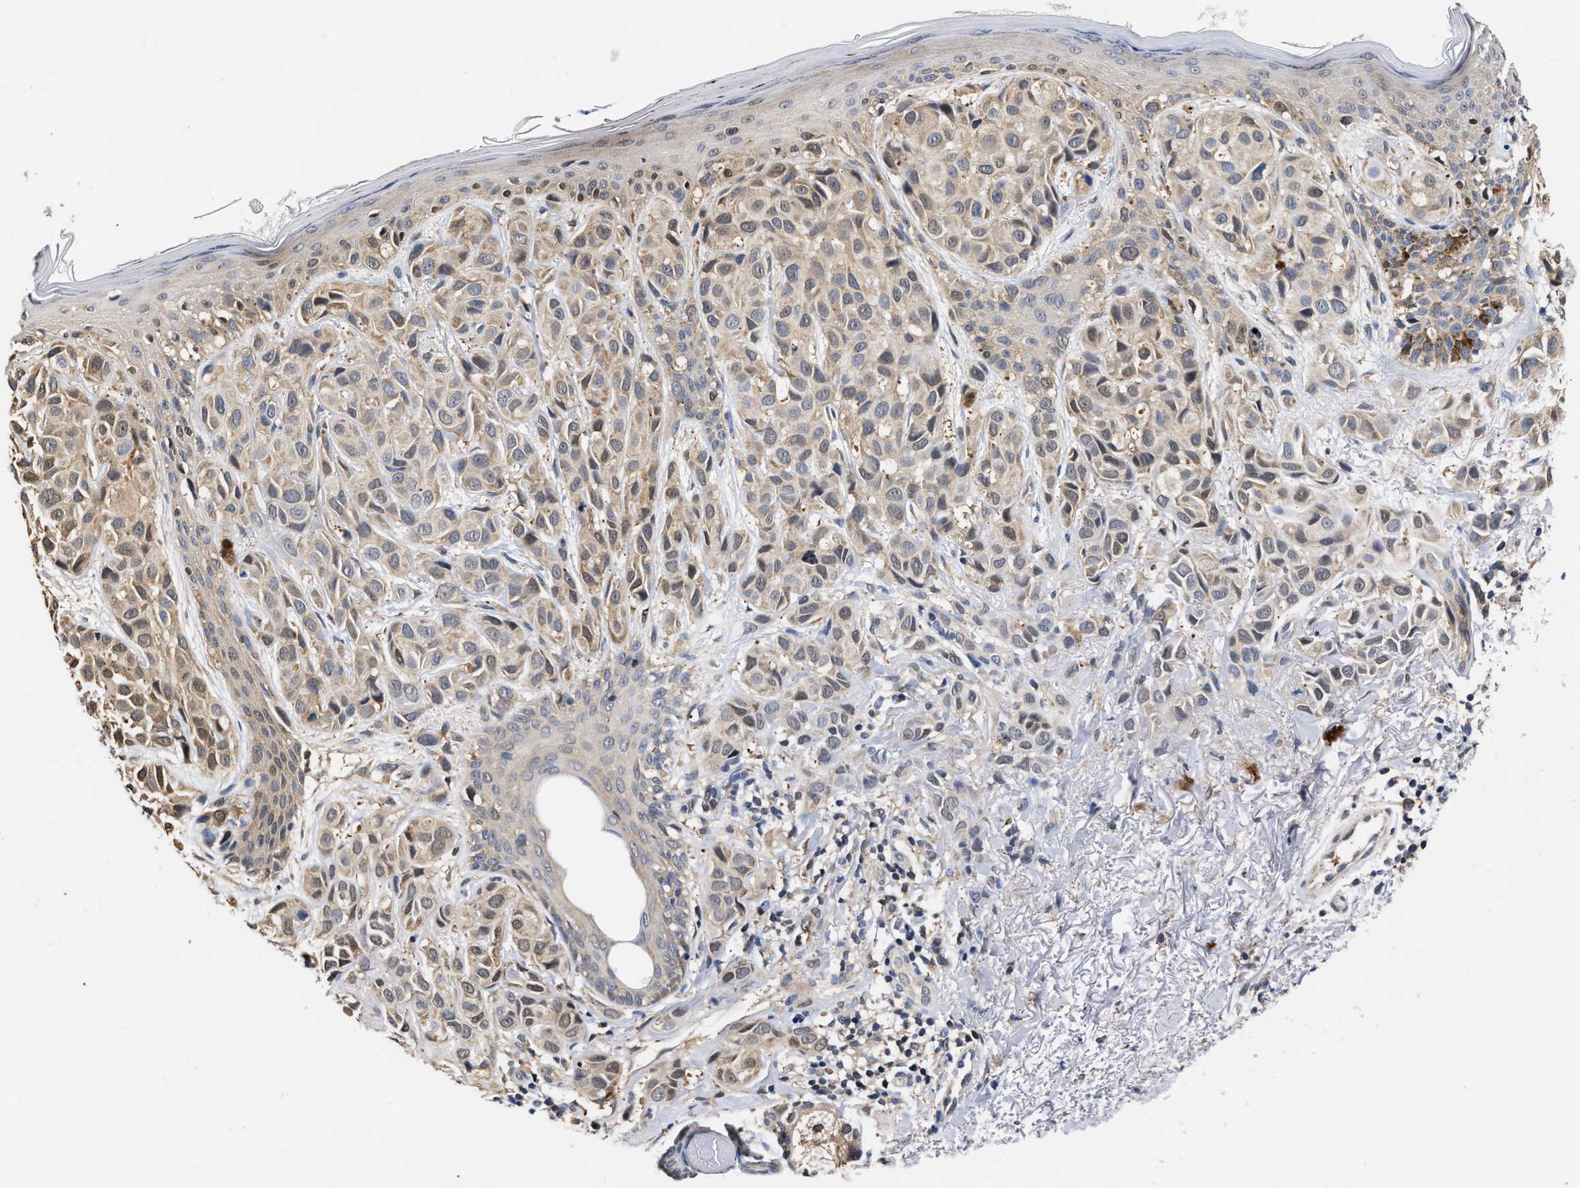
{"staining": {"intensity": "weak", "quantity": ">75%", "location": "cytoplasmic/membranous"}, "tissue": "melanoma", "cell_type": "Tumor cells", "image_type": "cancer", "snomed": [{"axis": "morphology", "description": "Malignant melanoma, NOS"}, {"axis": "topography", "description": "Skin"}], "caption": "High-power microscopy captured an IHC image of malignant melanoma, revealing weak cytoplasmic/membranous expression in about >75% of tumor cells.", "gene": "KLHDC1", "patient": {"sex": "female", "age": 58}}